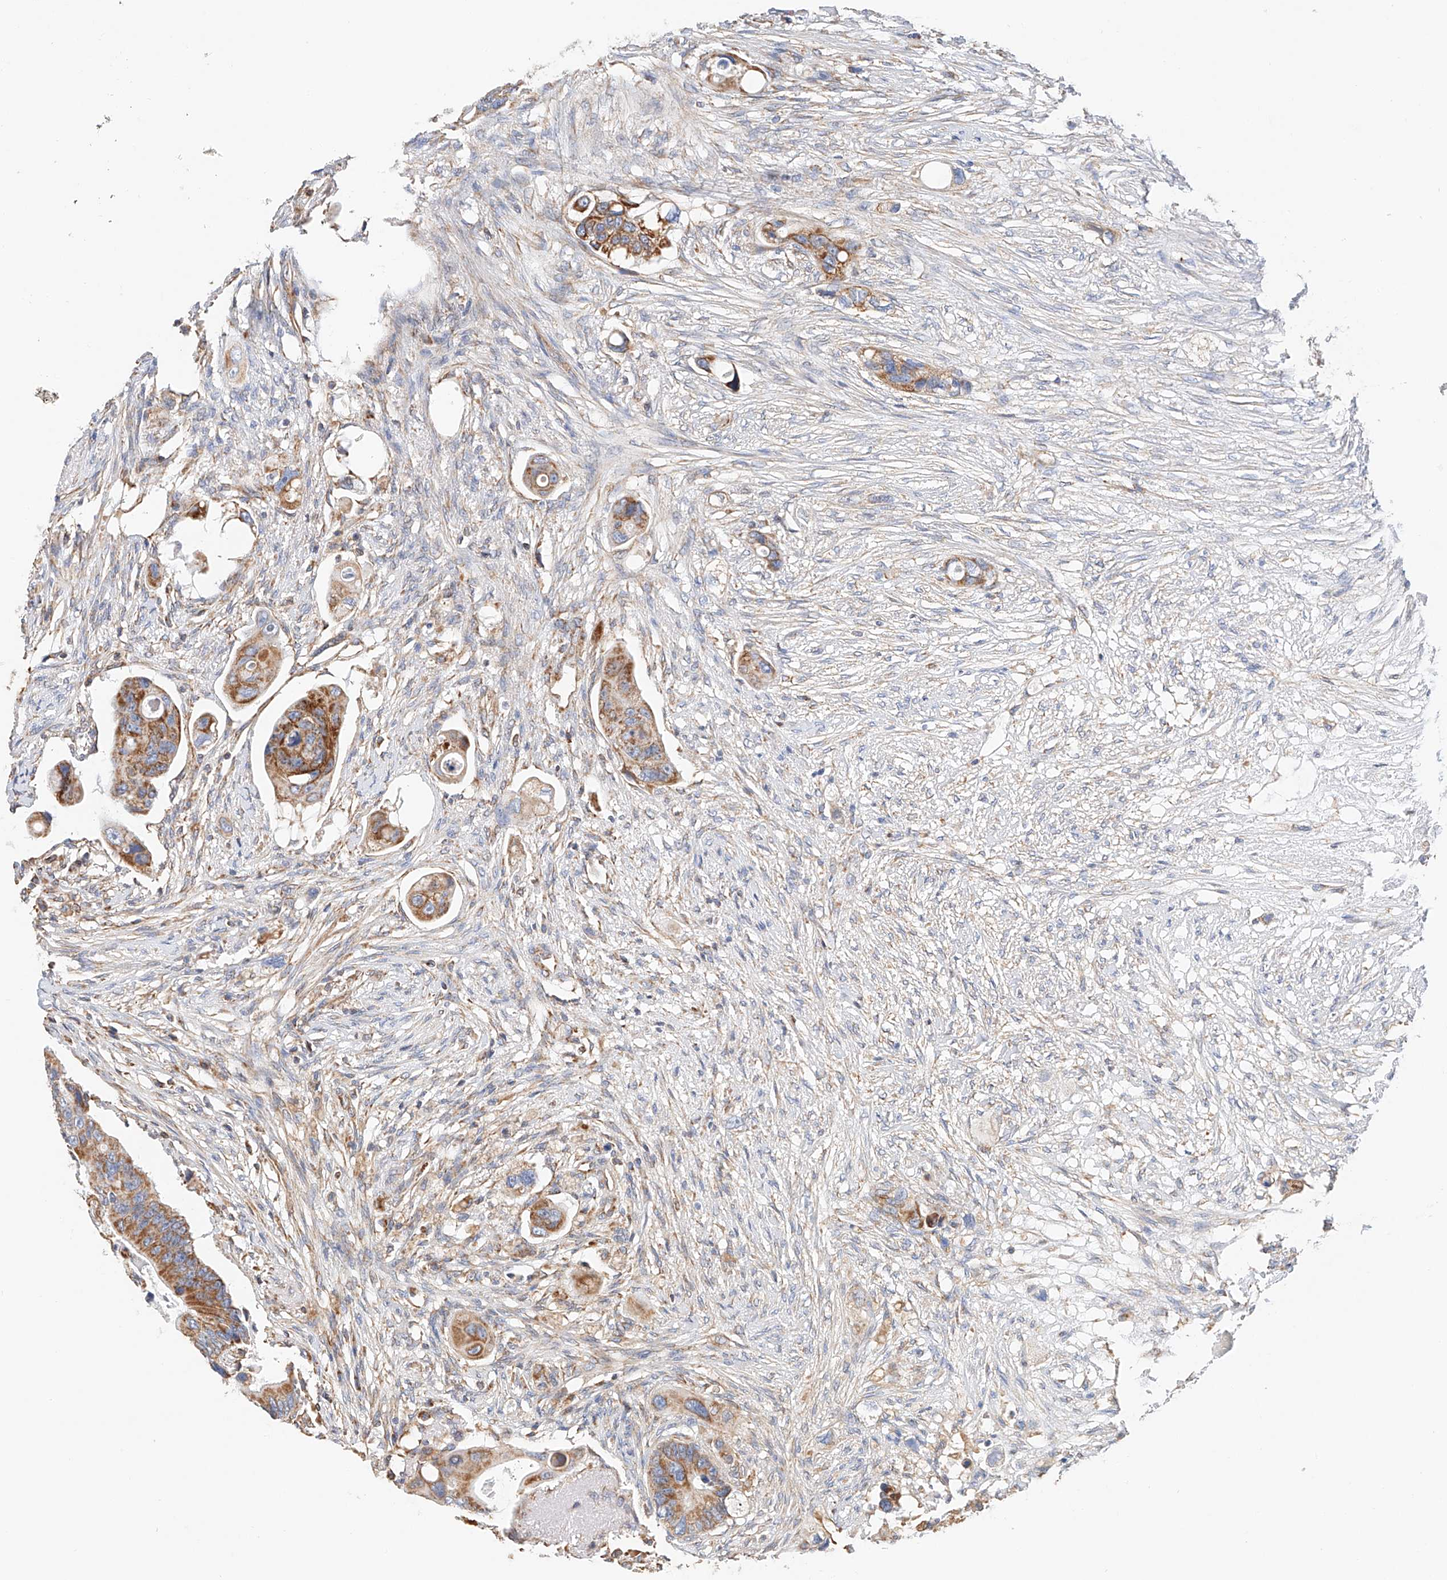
{"staining": {"intensity": "moderate", "quantity": ">75%", "location": "cytoplasmic/membranous"}, "tissue": "colorectal cancer", "cell_type": "Tumor cells", "image_type": "cancer", "snomed": [{"axis": "morphology", "description": "Adenocarcinoma, NOS"}, {"axis": "topography", "description": "Colon"}], "caption": "Protein expression analysis of human colorectal adenocarcinoma reveals moderate cytoplasmic/membranous positivity in approximately >75% of tumor cells.", "gene": "NDUFV3", "patient": {"sex": "female", "age": 57}}